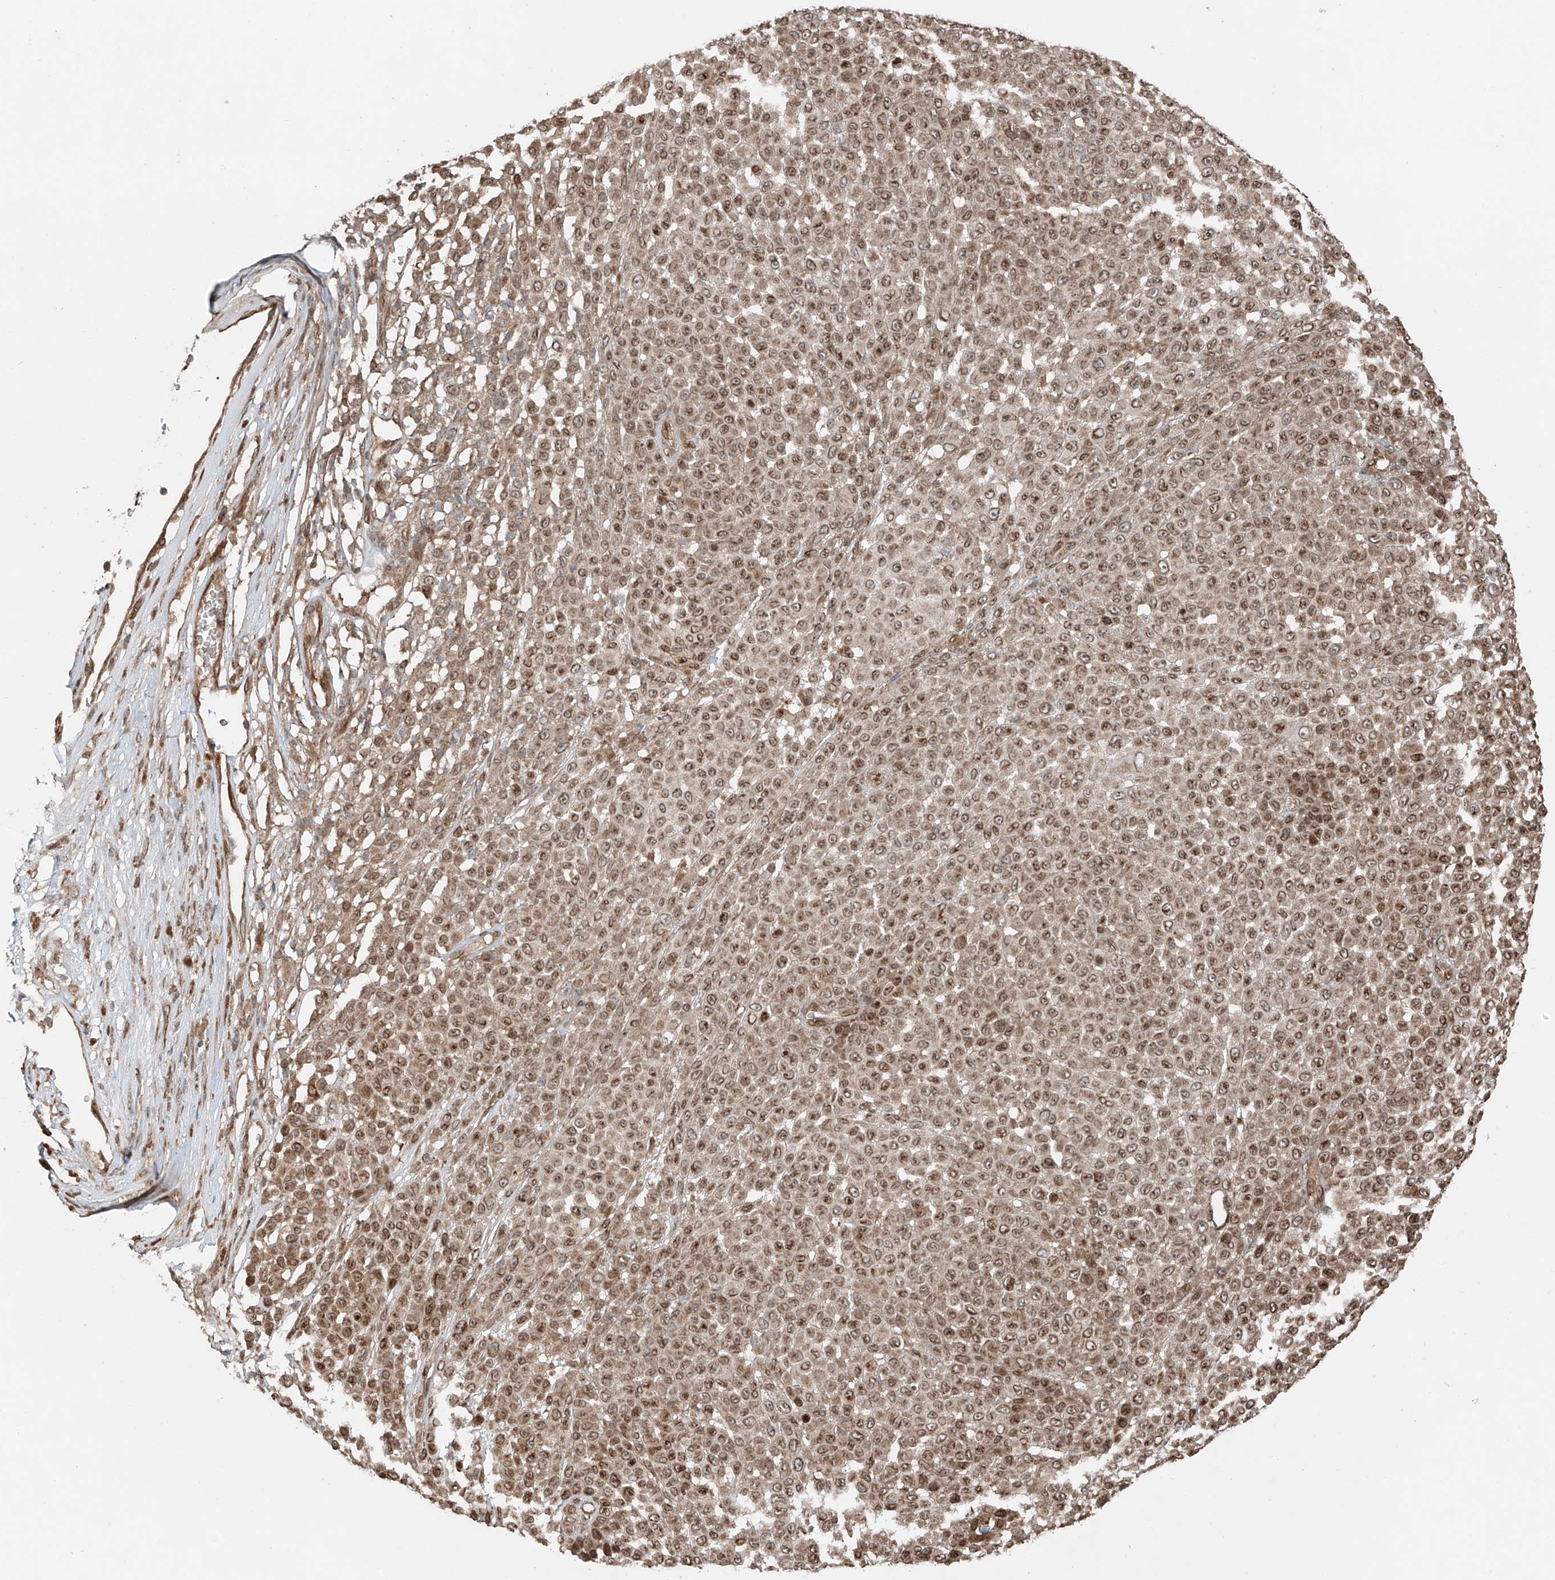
{"staining": {"intensity": "moderate", "quantity": ">75%", "location": "cytoplasmic/membranous,nuclear"}, "tissue": "melanoma", "cell_type": "Tumor cells", "image_type": "cancer", "snomed": [{"axis": "morphology", "description": "Malignant melanoma, NOS"}, {"axis": "topography", "description": "Skin"}], "caption": "A medium amount of moderate cytoplasmic/membranous and nuclear expression is identified in about >75% of tumor cells in melanoma tissue.", "gene": "CEP162", "patient": {"sex": "female", "age": 94}}